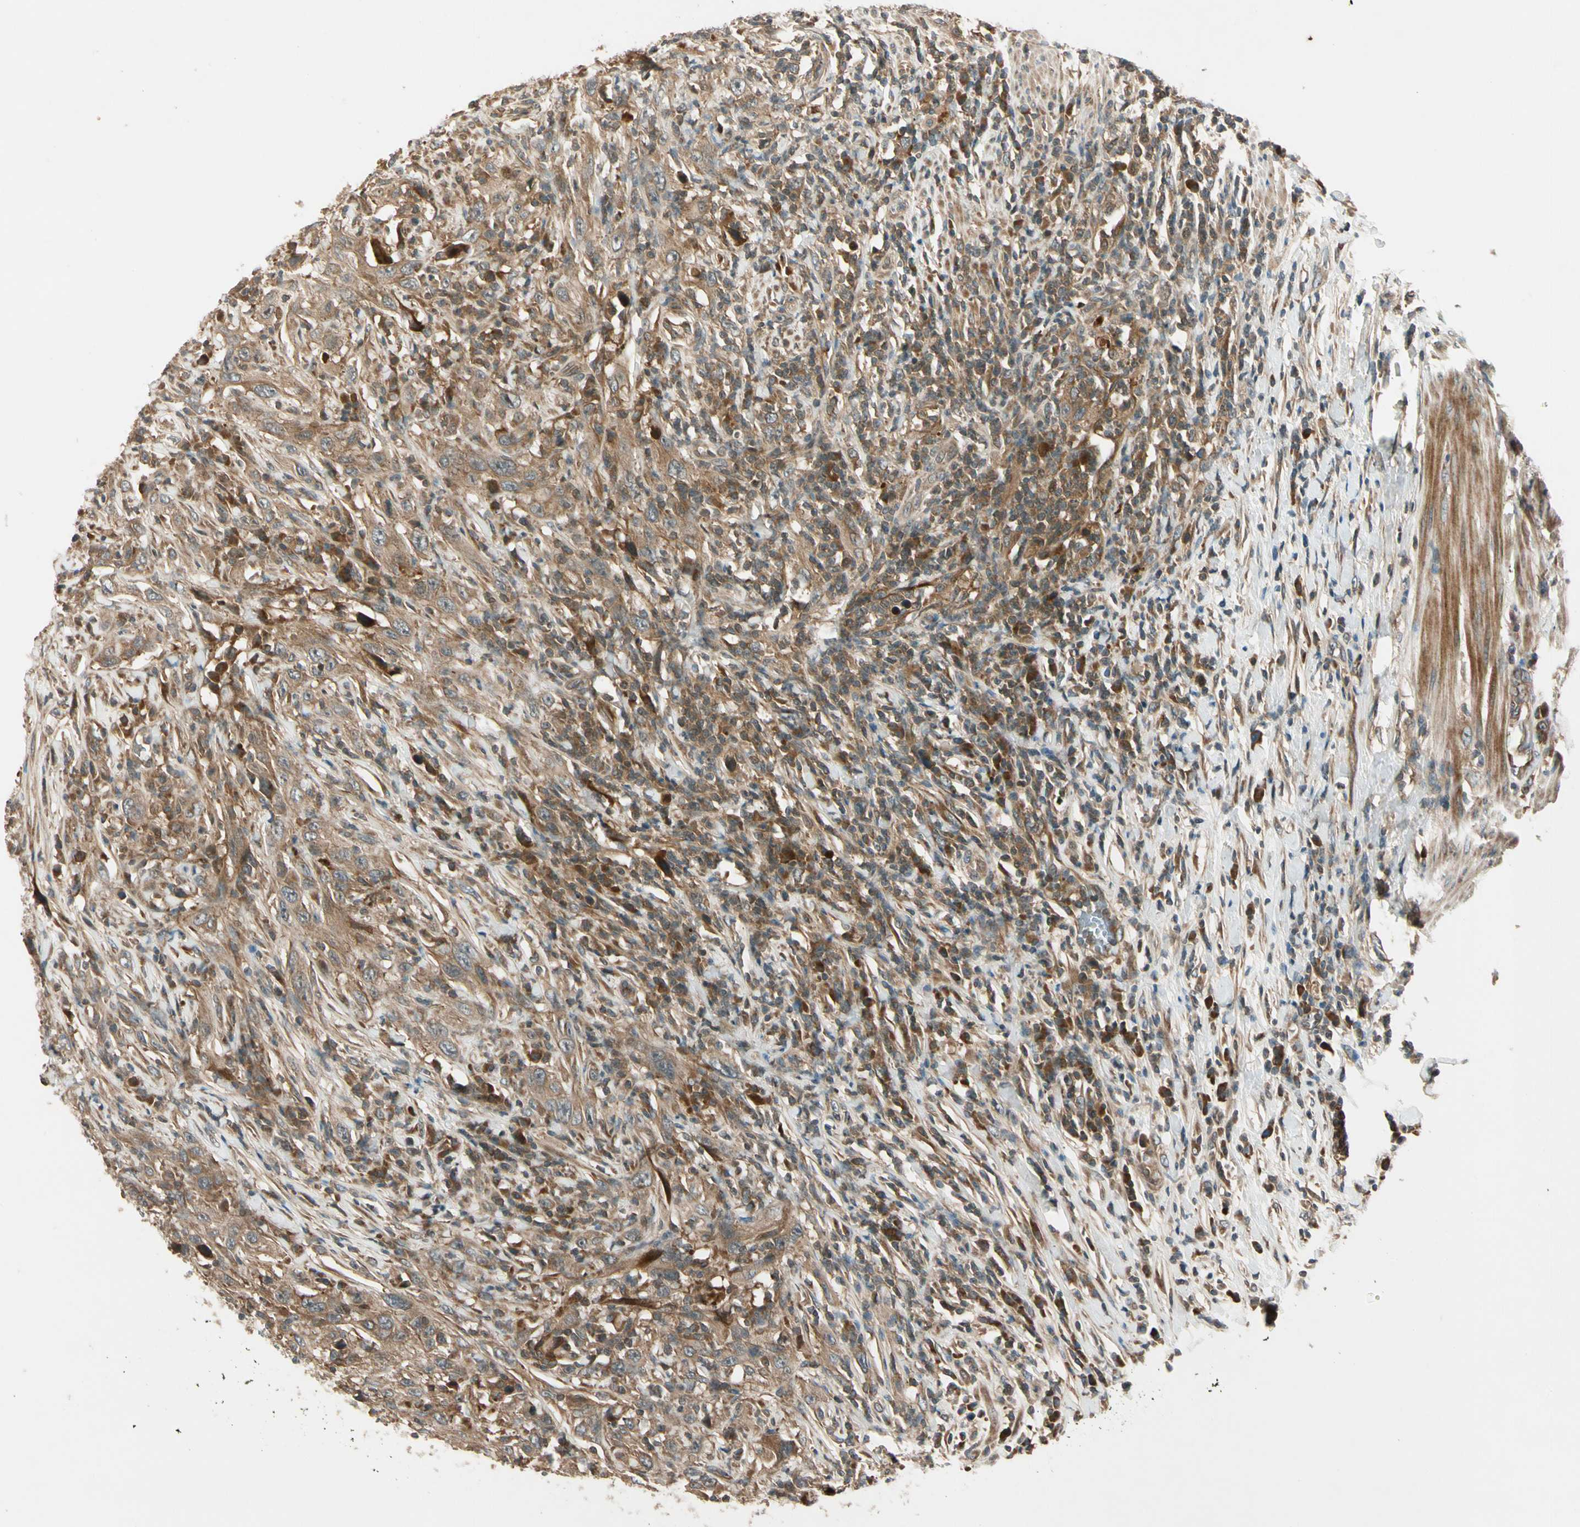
{"staining": {"intensity": "moderate", "quantity": ">75%", "location": "cytoplasmic/membranous"}, "tissue": "urothelial cancer", "cell_type": "Tumor cells", "image_type": "cancer", "snomed": [{"axis": "morphology", "description": "Urothelial carcinoma, High grade"}, {"axis": "topography", "description": "Urinary bladder"}], "caption": "Immunohistochemistry of urothelial cancer reveals medium levels of moderate cytoplasmic/membranous positivity in about >75% of tumor cells.", "gene": "ACVR1C", "patient": {"sex": "male", "age": 61}}